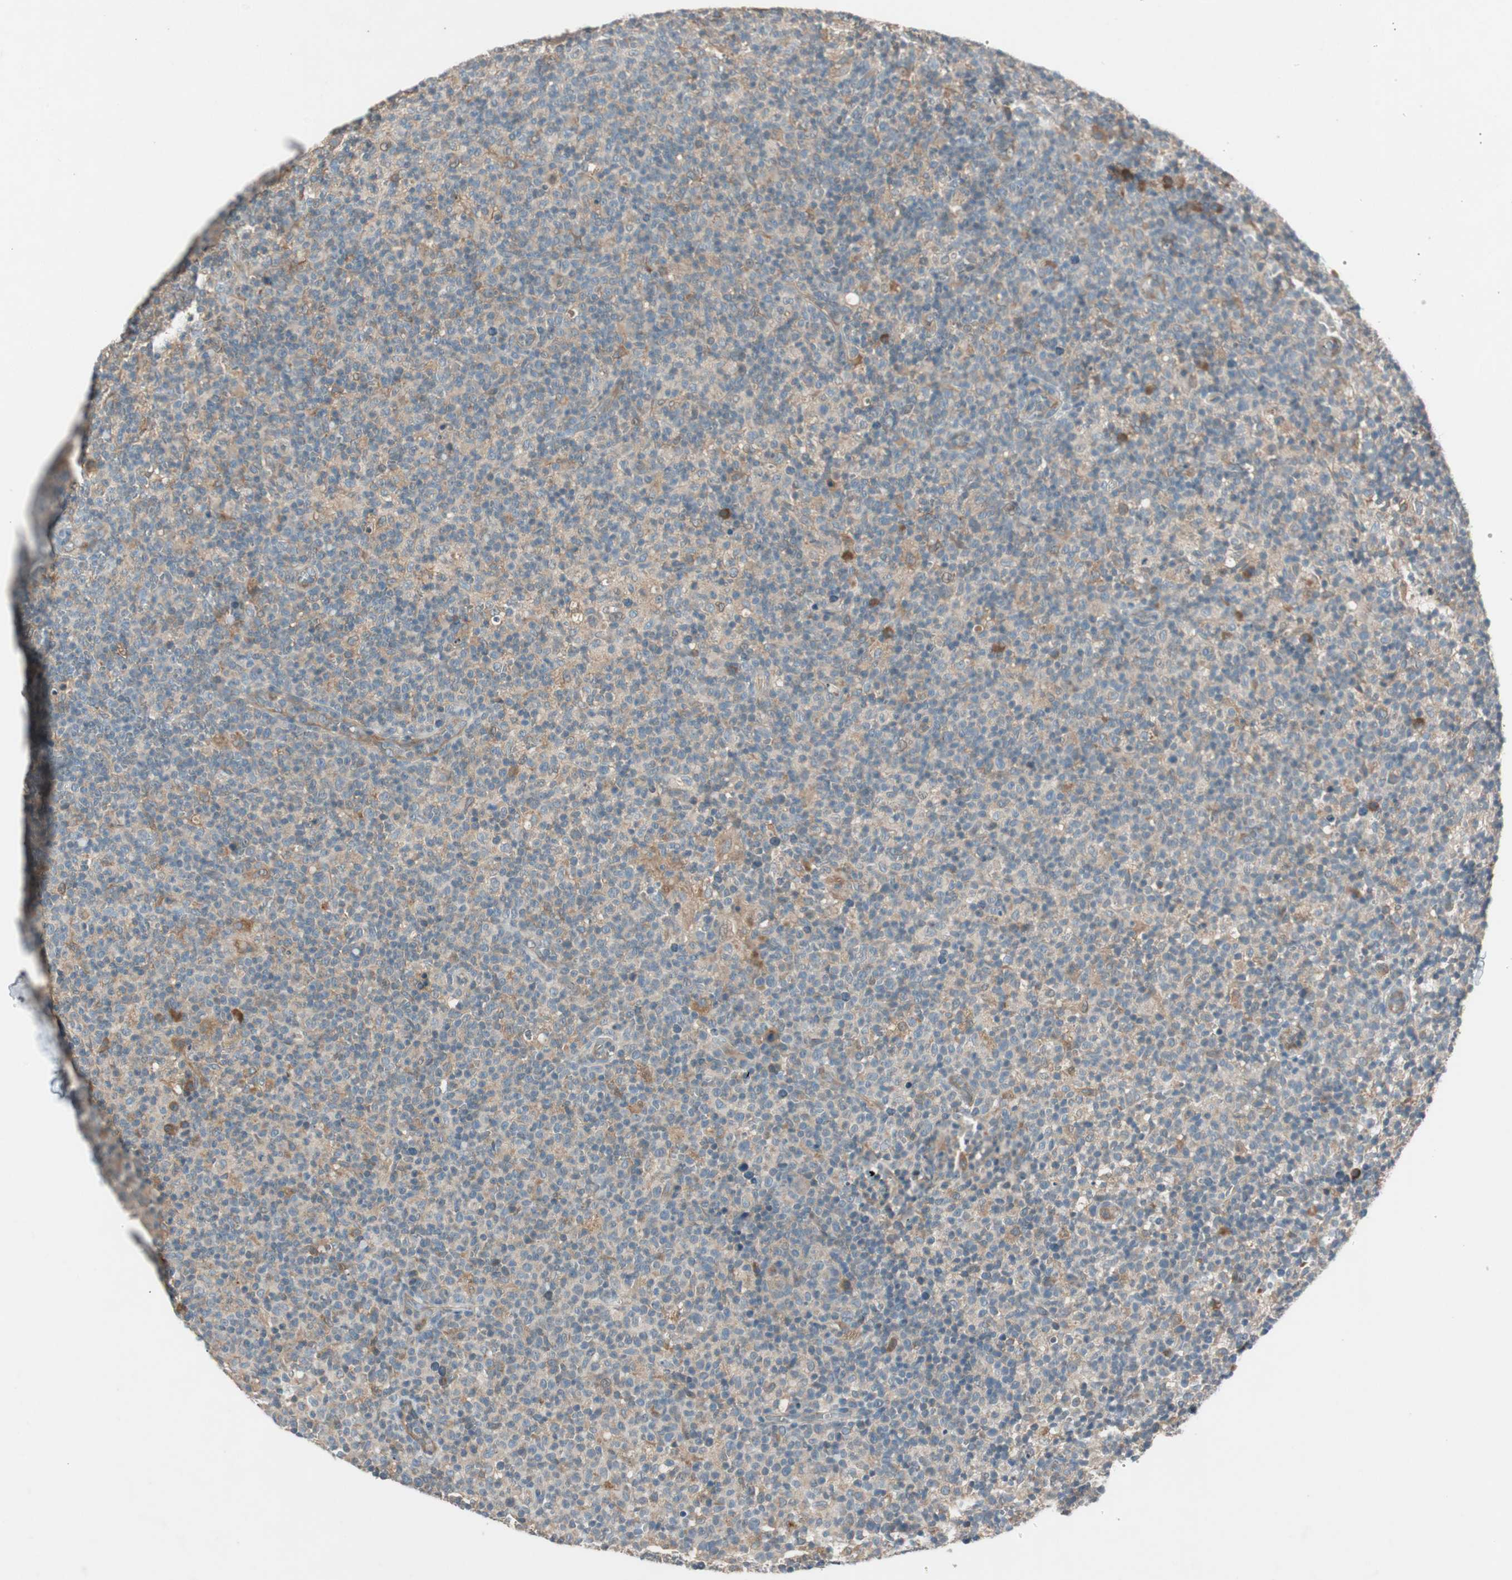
{"staining": {"intensity": "weak", "quantity": "25%-75%", "location": "cytoplasmic/membranous"}, "tissue": "lymph node", "cell_type": "Germinal center cells", "image_type": "normal", "snomed": [{"axis": "morphology", "description": "Normal tissue, NOS"}, {"axis": "morphology", "description": "Inflammation, NOS"}, {"axis": "topography", "description": "Lymph node"}], "caption": "Immunohistochemical staining of unremarkable human lymph node exhibits weak cytoplasmic/membranous protein expression in about 25%-75% of germinal center cells.", "gene": "NCLN", "patient": {"sex": "male", "age": 55}}